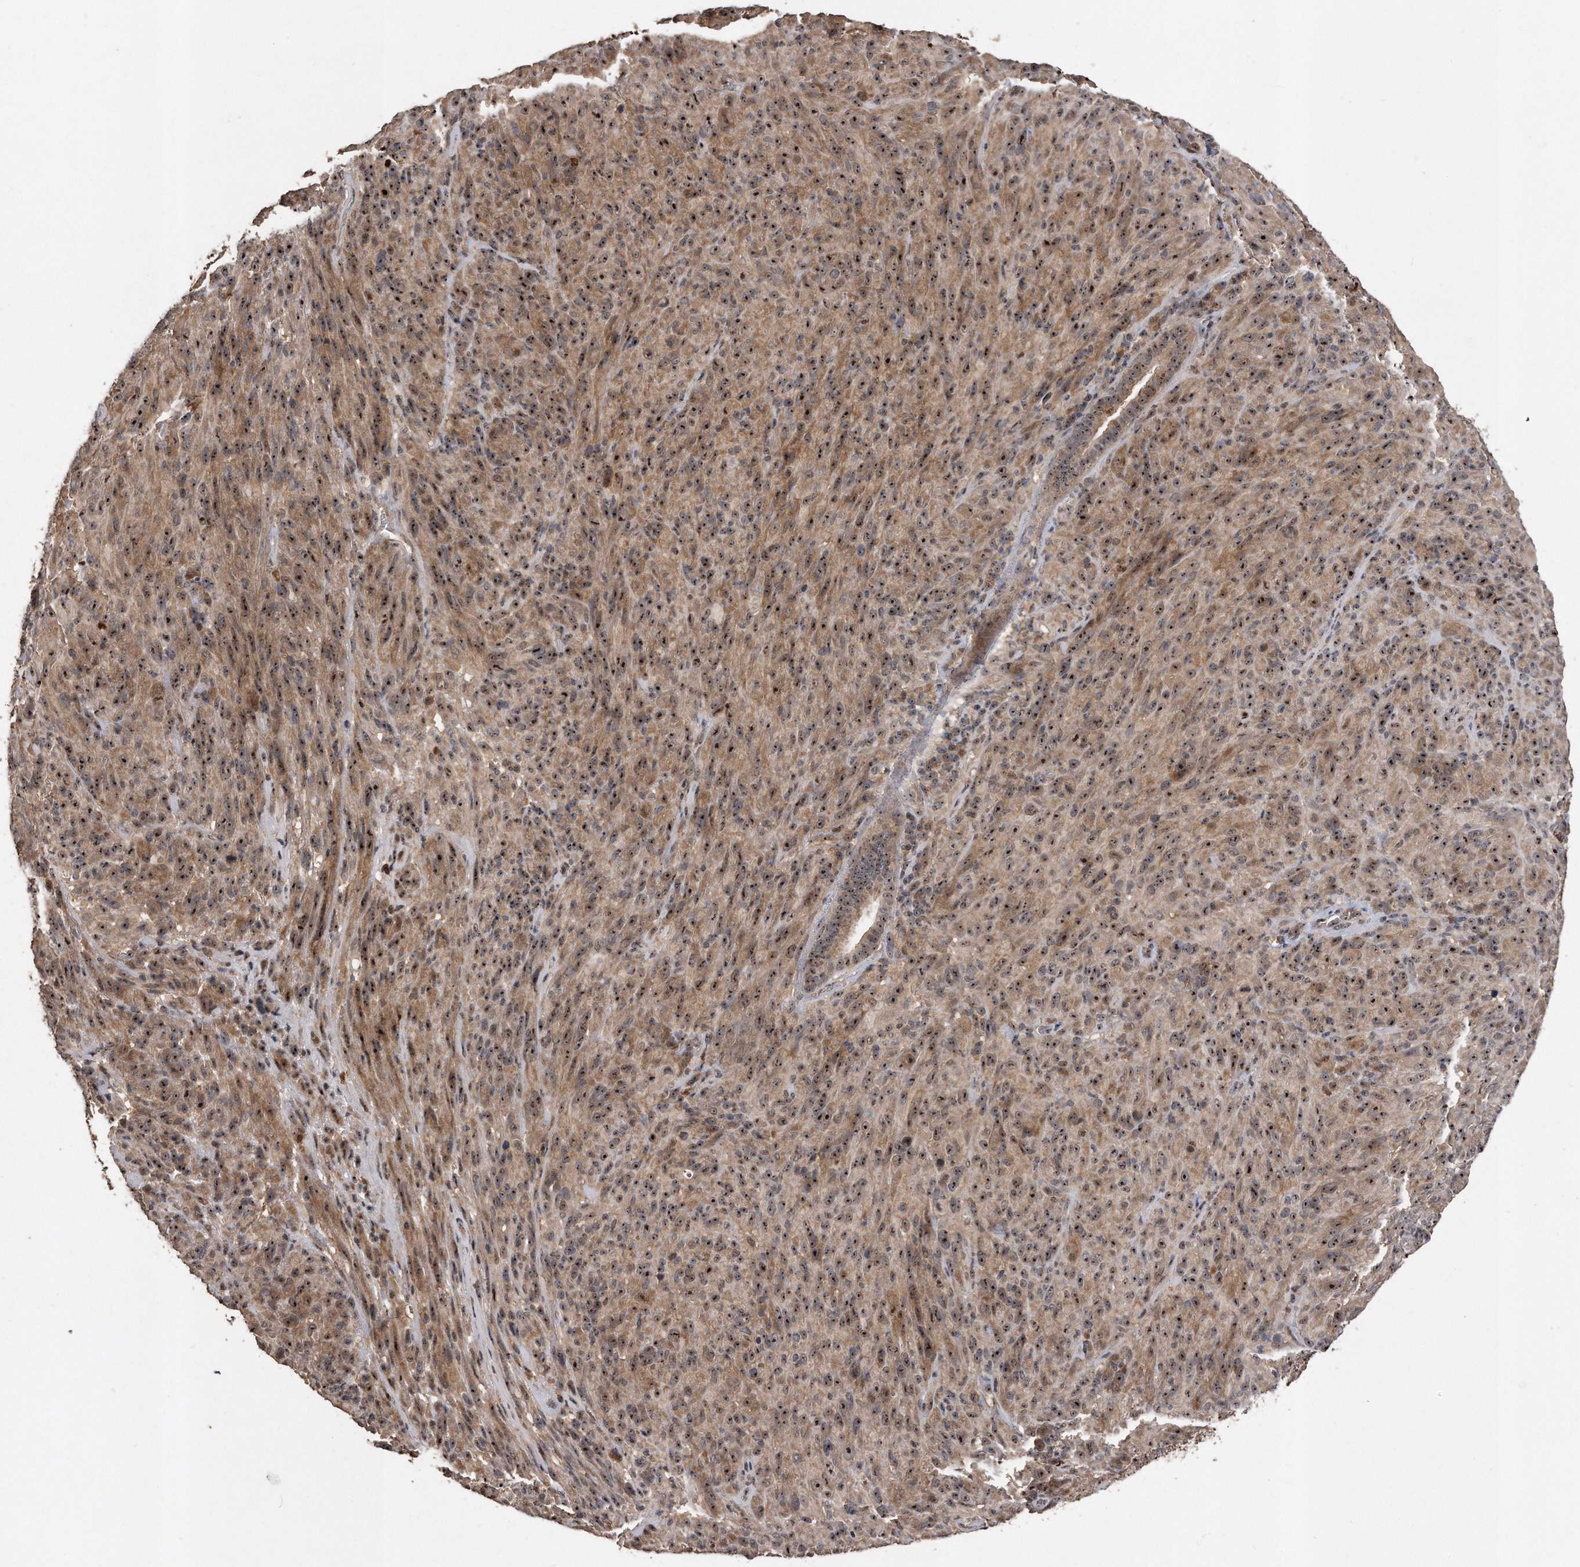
{"staining": {"intensity": "moderate", "quantity": ">75%", "location": "cytoplasmic/membranous,nuclear"}, "tissue": "melanoma", "cell_type": "Tumor cells", "image_type": "cancer", "snomed": [{"axis": "morphology", "description": "Malignant melanoma, NOS"}, {"axis": "topography", "description": "Skin of head"}], "caption": "Protein analysis of melanoma tissue demonstrates moderate cytoplasmic/membranous and nuclear positivity in about >75% of tumor cells.", "gene": "PELO", "patient": {"sex": "male", "age": 96}}